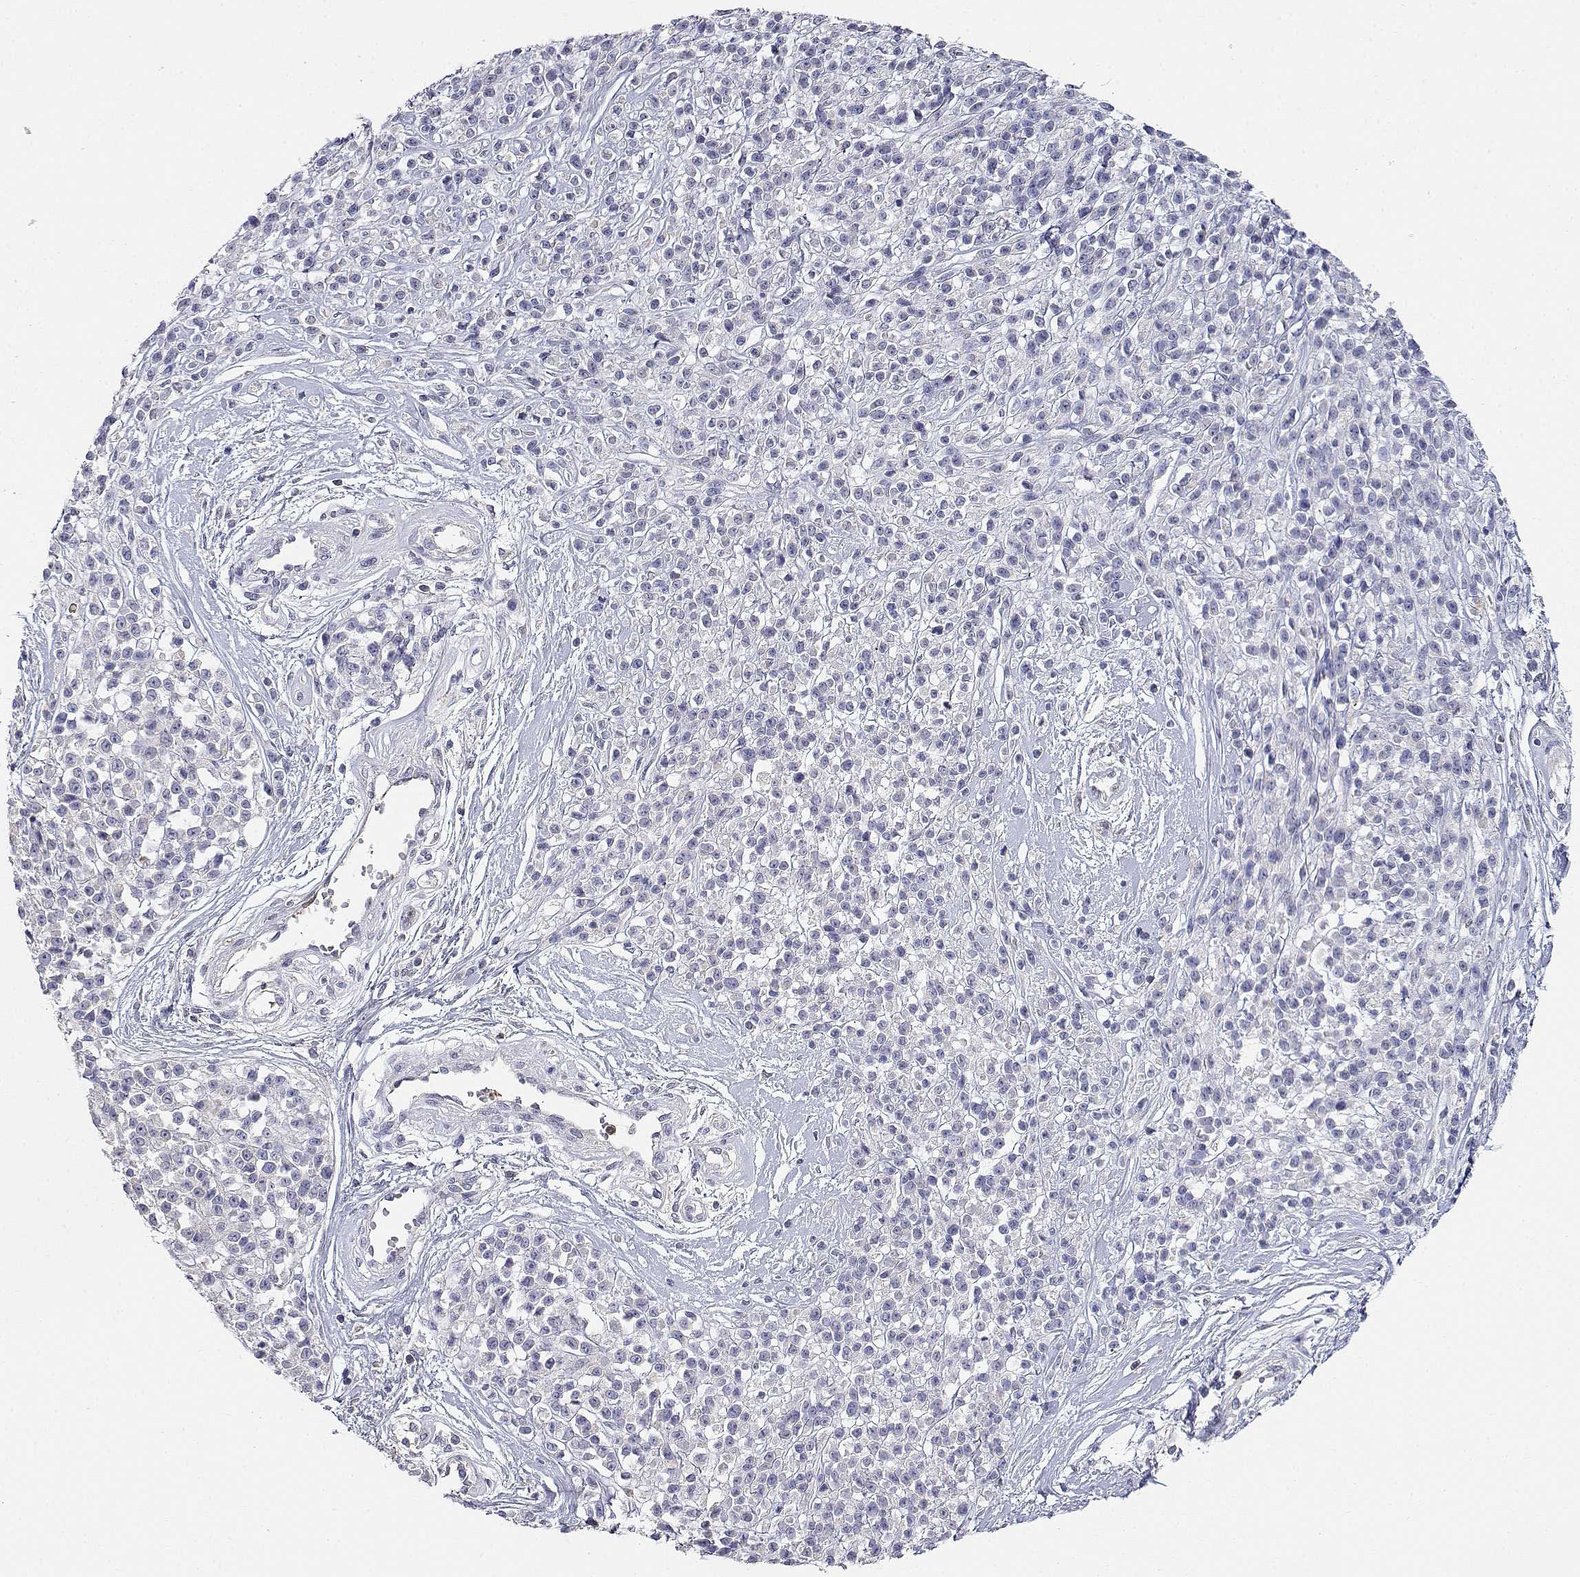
{"staining": {"intensity": "negative", "quantity": "none", "location": "none"}, "tissue": "melanoma", "cell_type": "Tumor cells", "image_type": "cancer", "snomed": [{"axis": "morphology", "description": "Malignant melanoma, NOS"}, {"axis": "topography", "description": "Skin"}, {"axis": "topography", "description": "Skin of trunk"}], "caption": "Human melanoma stained for a protein using IHC shows no positivity in tumor cells.", "gene": "ADA", "patient": {"sex": "male", "age": 74}}